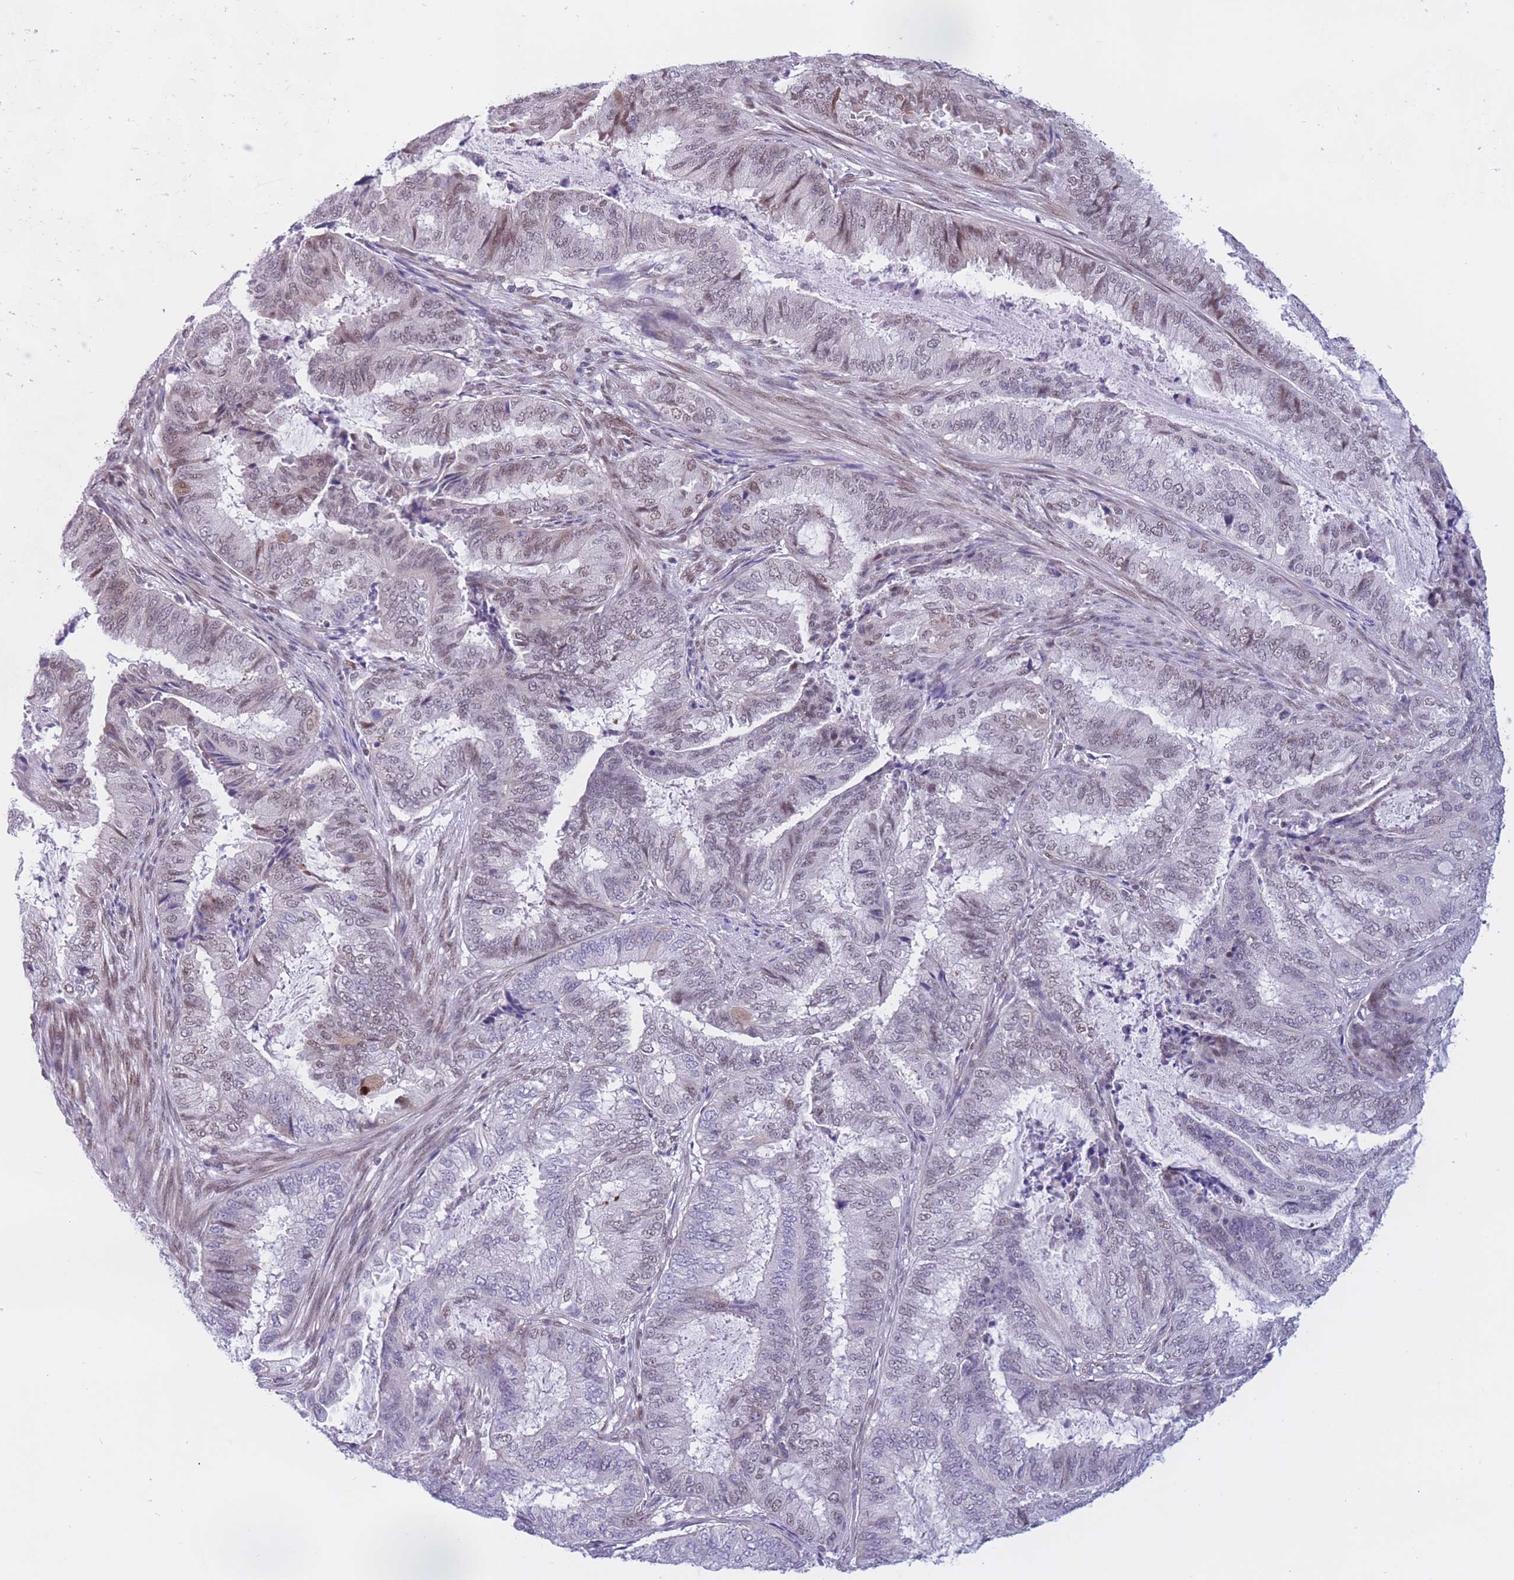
{"staining": {"intensity": "weak", "quantity": "<25%", "location": "nuclear"}, "tissue": "endometrial cancer", "cell_type": "Tumor cells", "image_type": "cancer", "snomed": [{"axis": "morphology", "description": "Adenocarcinoma, NOS"}, {"axis": "topography", "description": "Endometrium"}], "caption": "The immunohistochemistry (IHC) micrograph has no significant positivity in tumor cells of endometrial cancer tissue.", "gene": "BCL9L", "patient": {"sex": "female", "age": 51}}